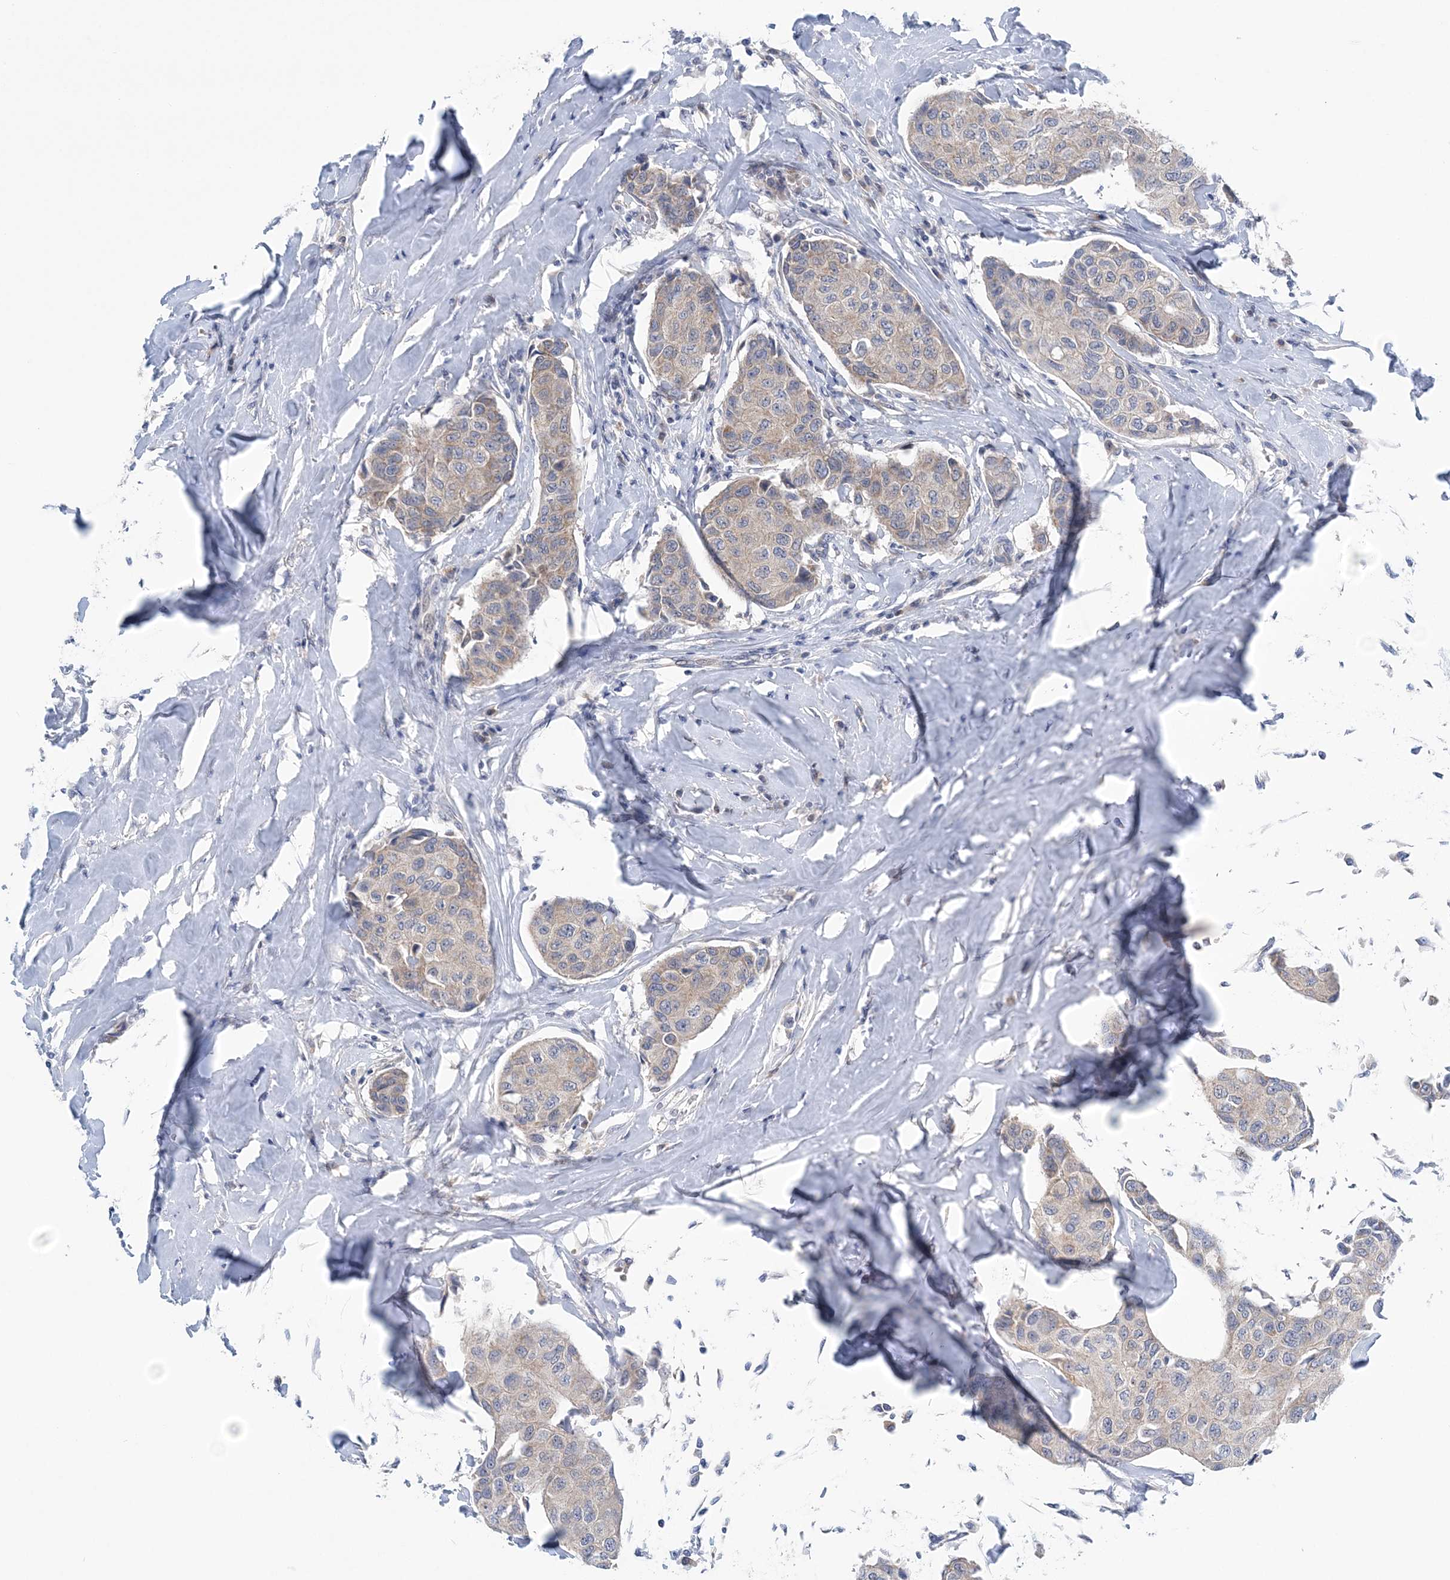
{"staining": {"intensity": "weak", "quantity": "<25%", "location": "cytoplasmic/membranous"}, "tissue": "breast cancer", "cell_type": "Tumor cells", "image_type": "cancer", "snomed": [{"axis": "morphology", "description": "Duct carcinoma"}, {"axis": "topography", "description": "Breast"}], "caption": "The image exhibits no significant expression in tumor cells of breast cancer.", "gene": "COPE", "patient": {"sex": "female", "age": 80}}